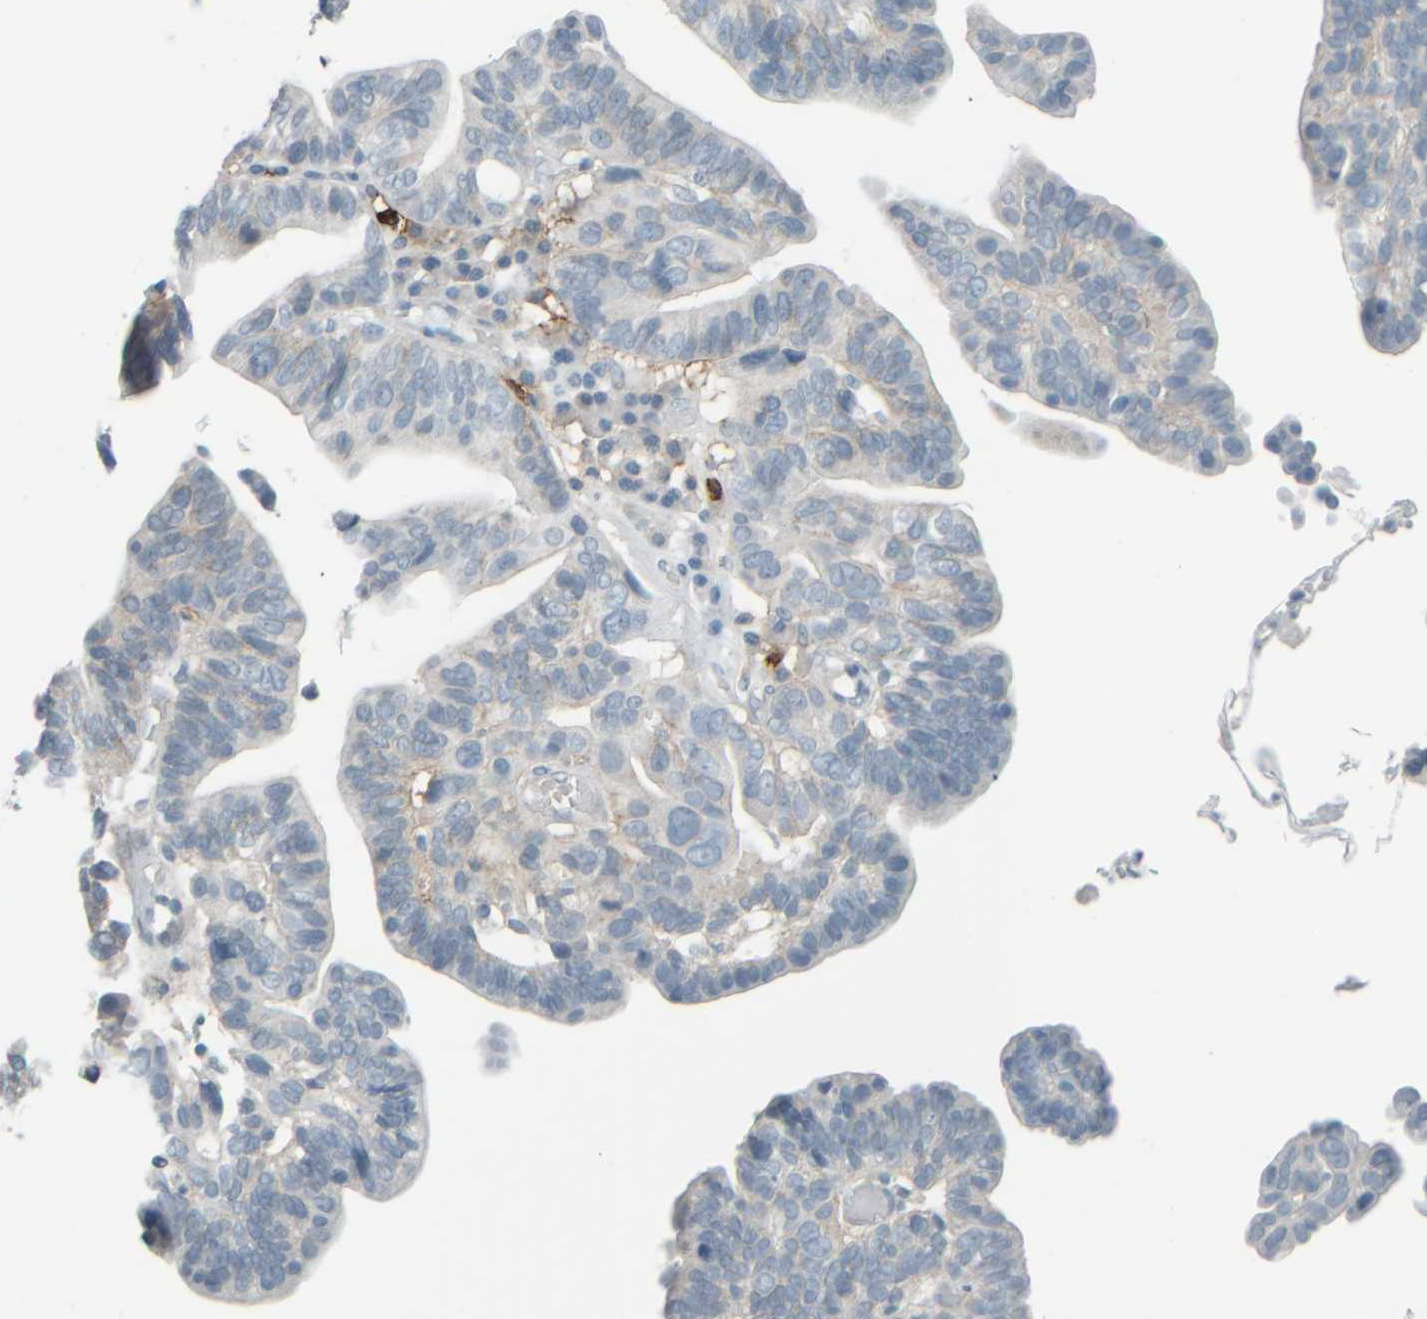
{"staining": {"intensity": "negative", "quantity": "none", "location": "none"}, "tissue": "ovarian cancer", "cell_type": "Tumor cells", "image_type": "cancer", "snomed": [{"axis": "morphology", "description": "Cystadenocarcinoma, serous, NOS"}, {"axis": "topography", "description": "Ovary"}], "caption": "There is no significant staining in tumor cells of serous cystadenocarcinoma (ovarian). Nuclei are stained in blue.", "gene": "TPSAB1", "patient": {"sex": "female", "age": 56}}